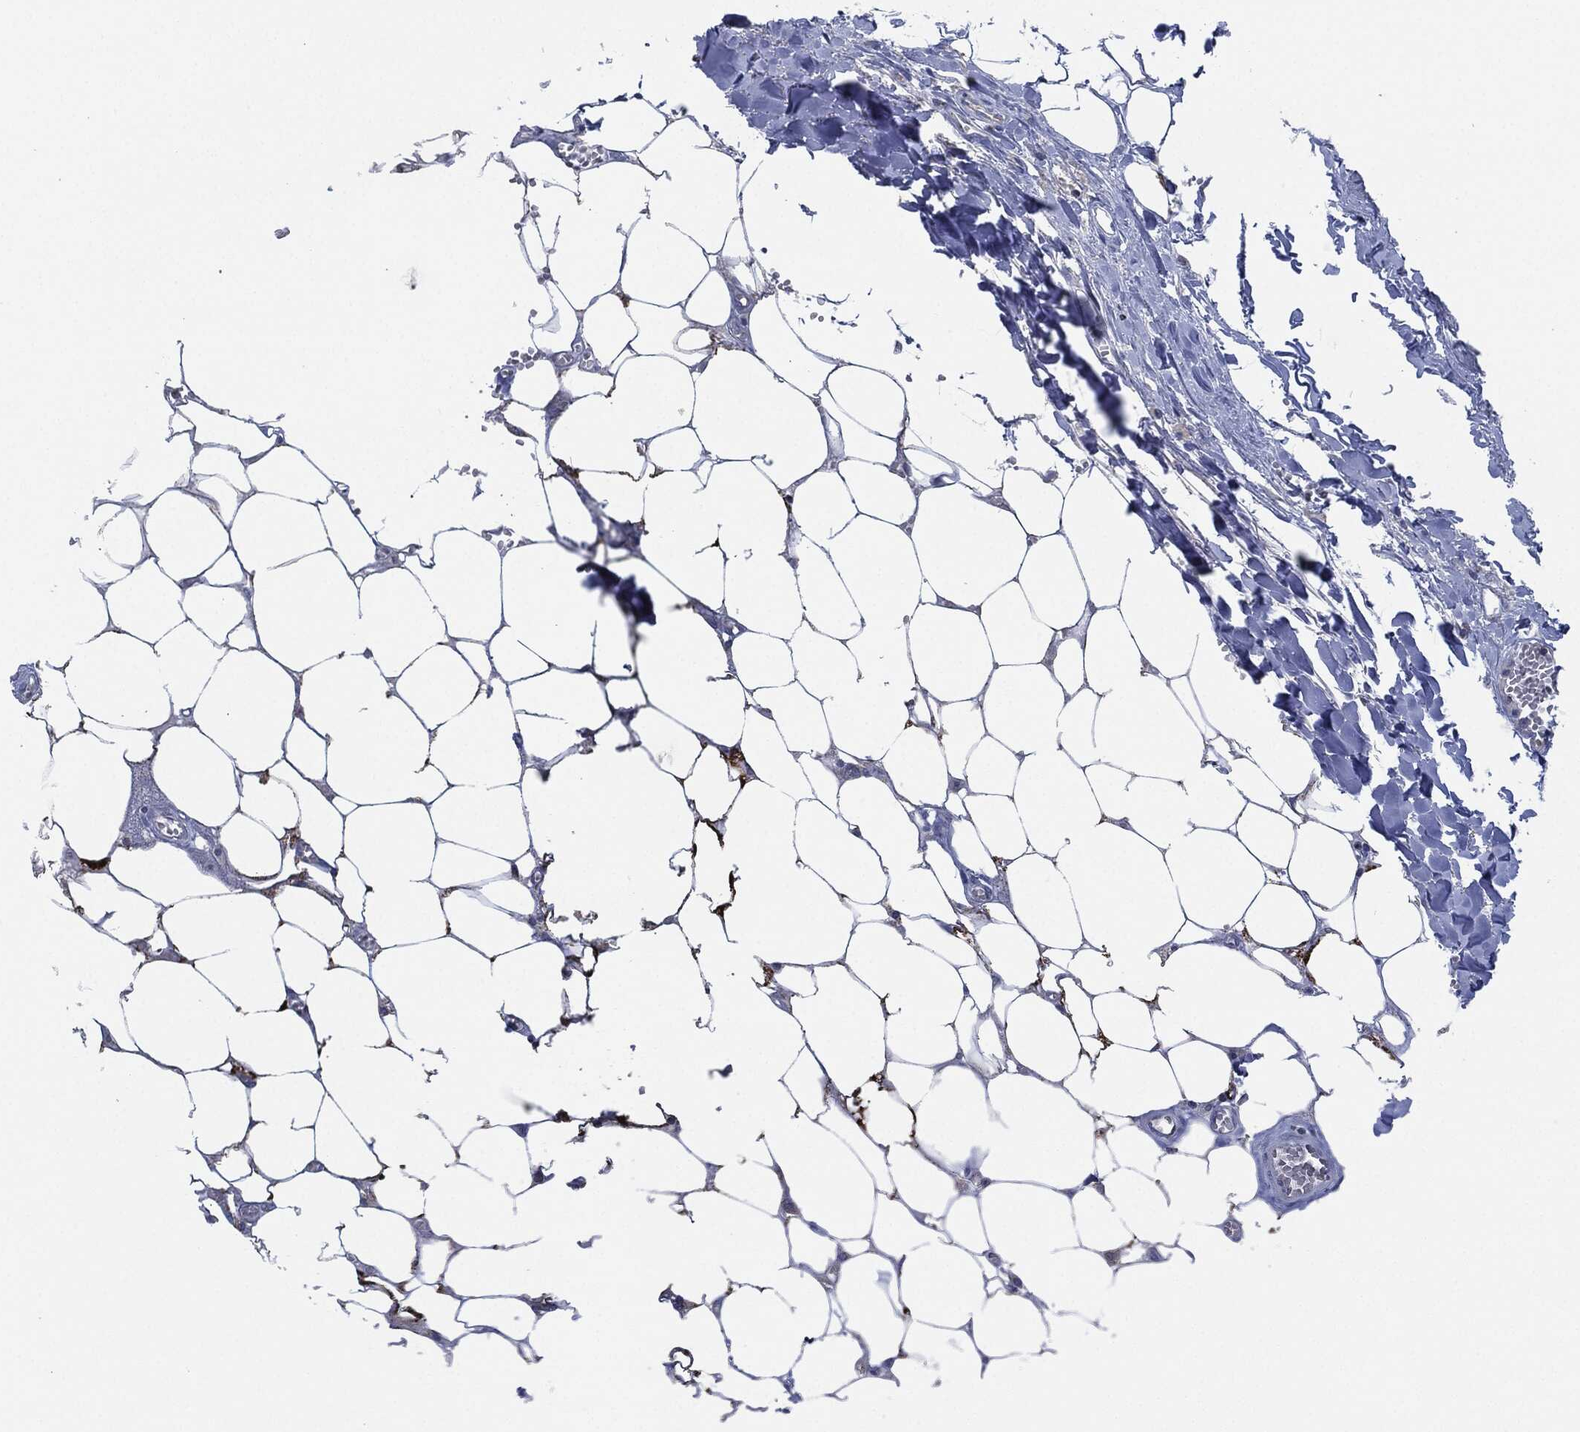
{"staining": {"intensity": "negative", "quantity": "none", "location": "none"}, "tissue": "adipose tissue", "cell_type": "Adipocytes", "image_type": "normal", "snomed": [{"axis": "morphology", "description": "Normal tissue, NOS"}, {"axis": "morphology", "description": "Squamous cell carcinoma, NOS"}, {"axis": "topography", "description": "Cartilage tissue"}, {"axis": "topography", "description": "Lung"}], "caption": "Immunohistochemical staining of unremarkable human adipose tissue demonstrates no significant staining in adipocytes.", "gene": "SHROOM2", "patient": {"sex": "male", "age": 66}}